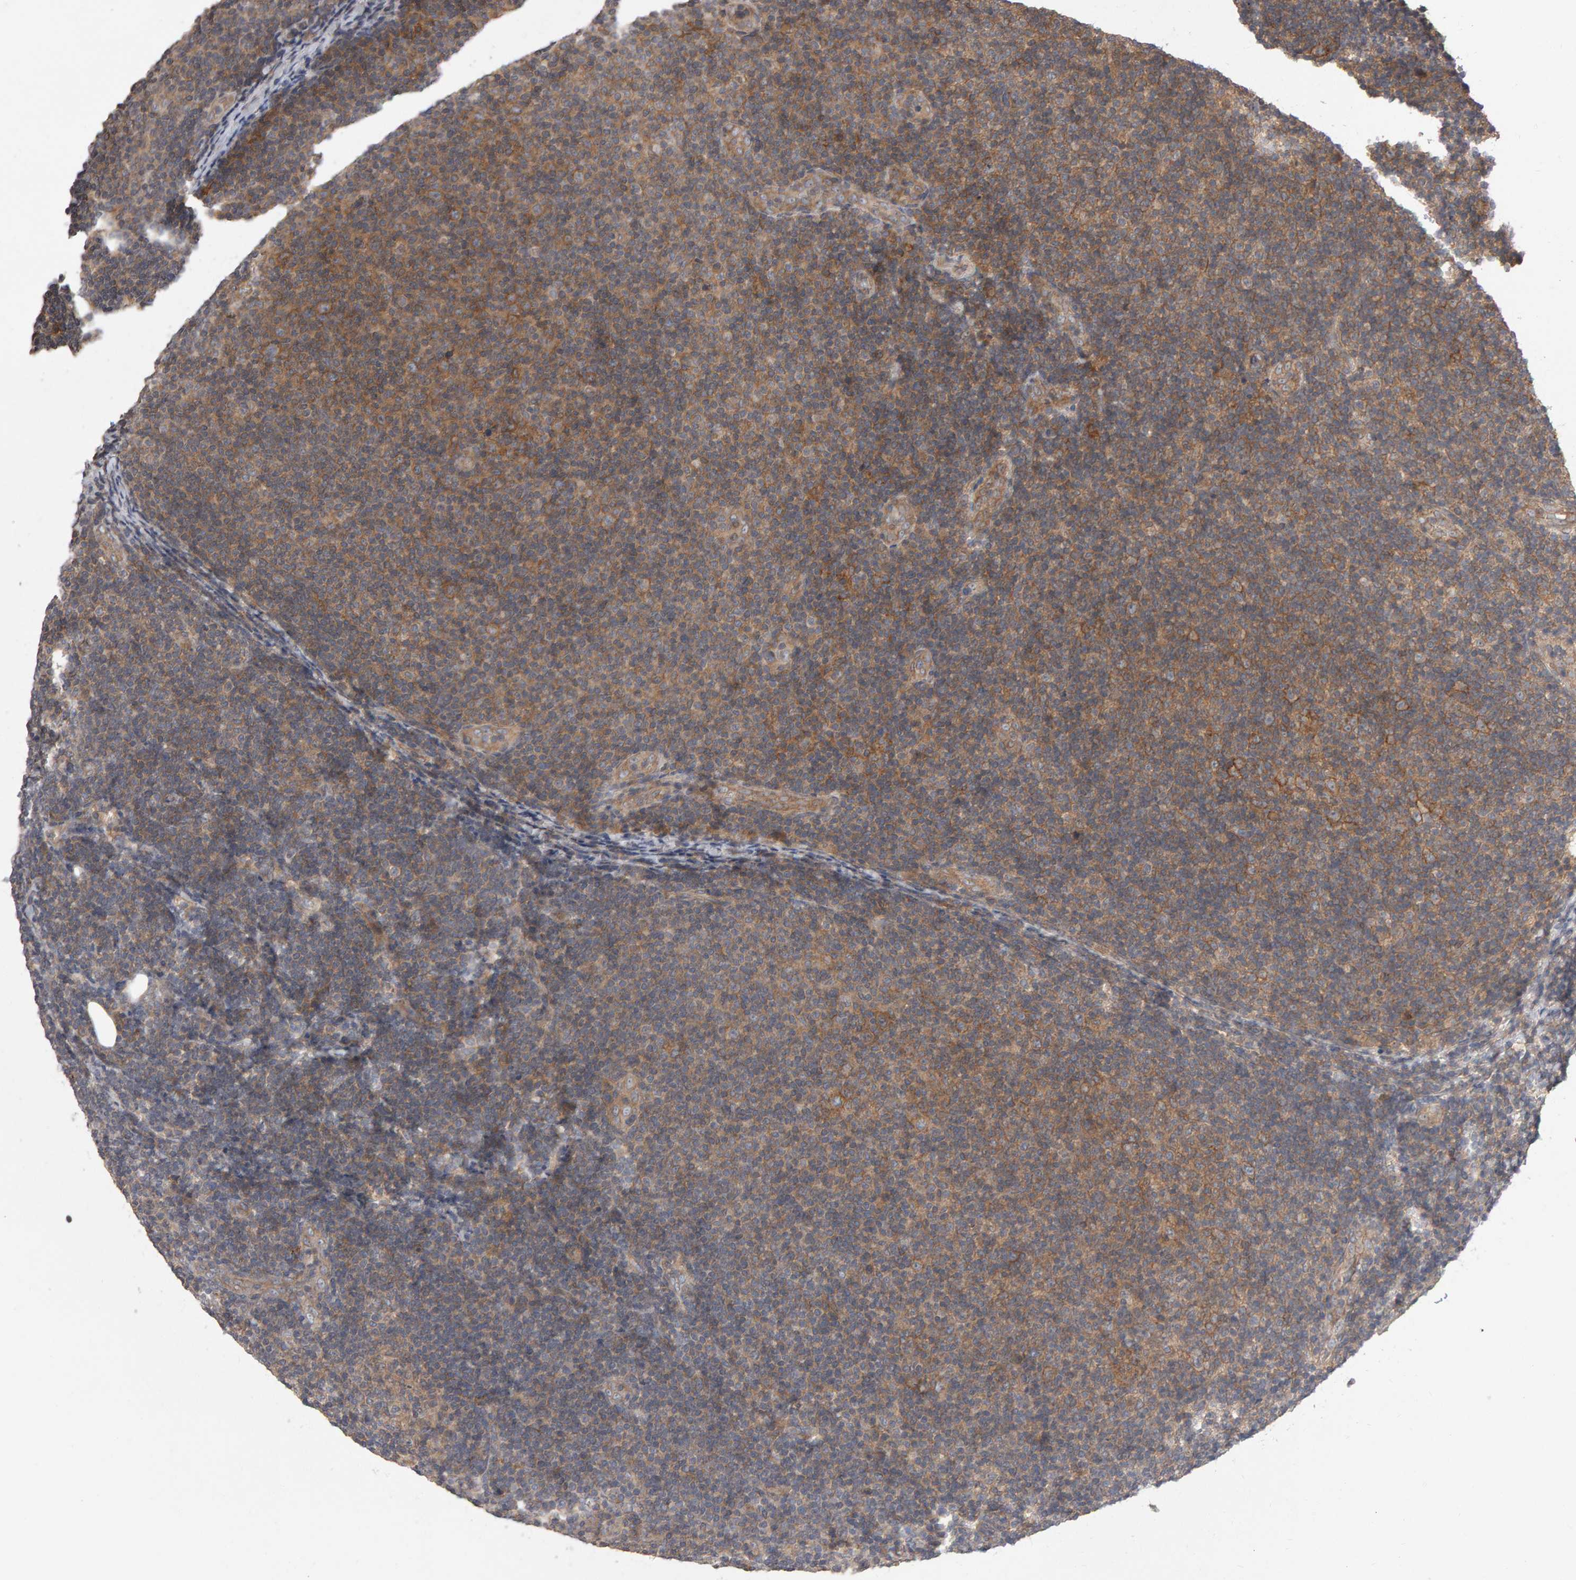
{"staining": {"intensity": "moderate", "quantity": "25%-75%", "location": "cytoplasmic/membranous"}, "tissue": "lymphoma", "cell_type": "Tumor cells", "image_type": "cancer", "snomed": [{"axis": "morphology", "description": "Malignant lymphoma, non-Hodgkin's type, Low grade"}, {"axis": "topography", "description": "Lymph node"}], "caption": "Immunohistochemistry (IHC) of lymphoma demonstrates medium levels of moderate cytoplasmic/membranous staining in about 25%-75% of tumor cells.", "gene": "SCRIB", "patient": {"sex": "male", "age": 83}}